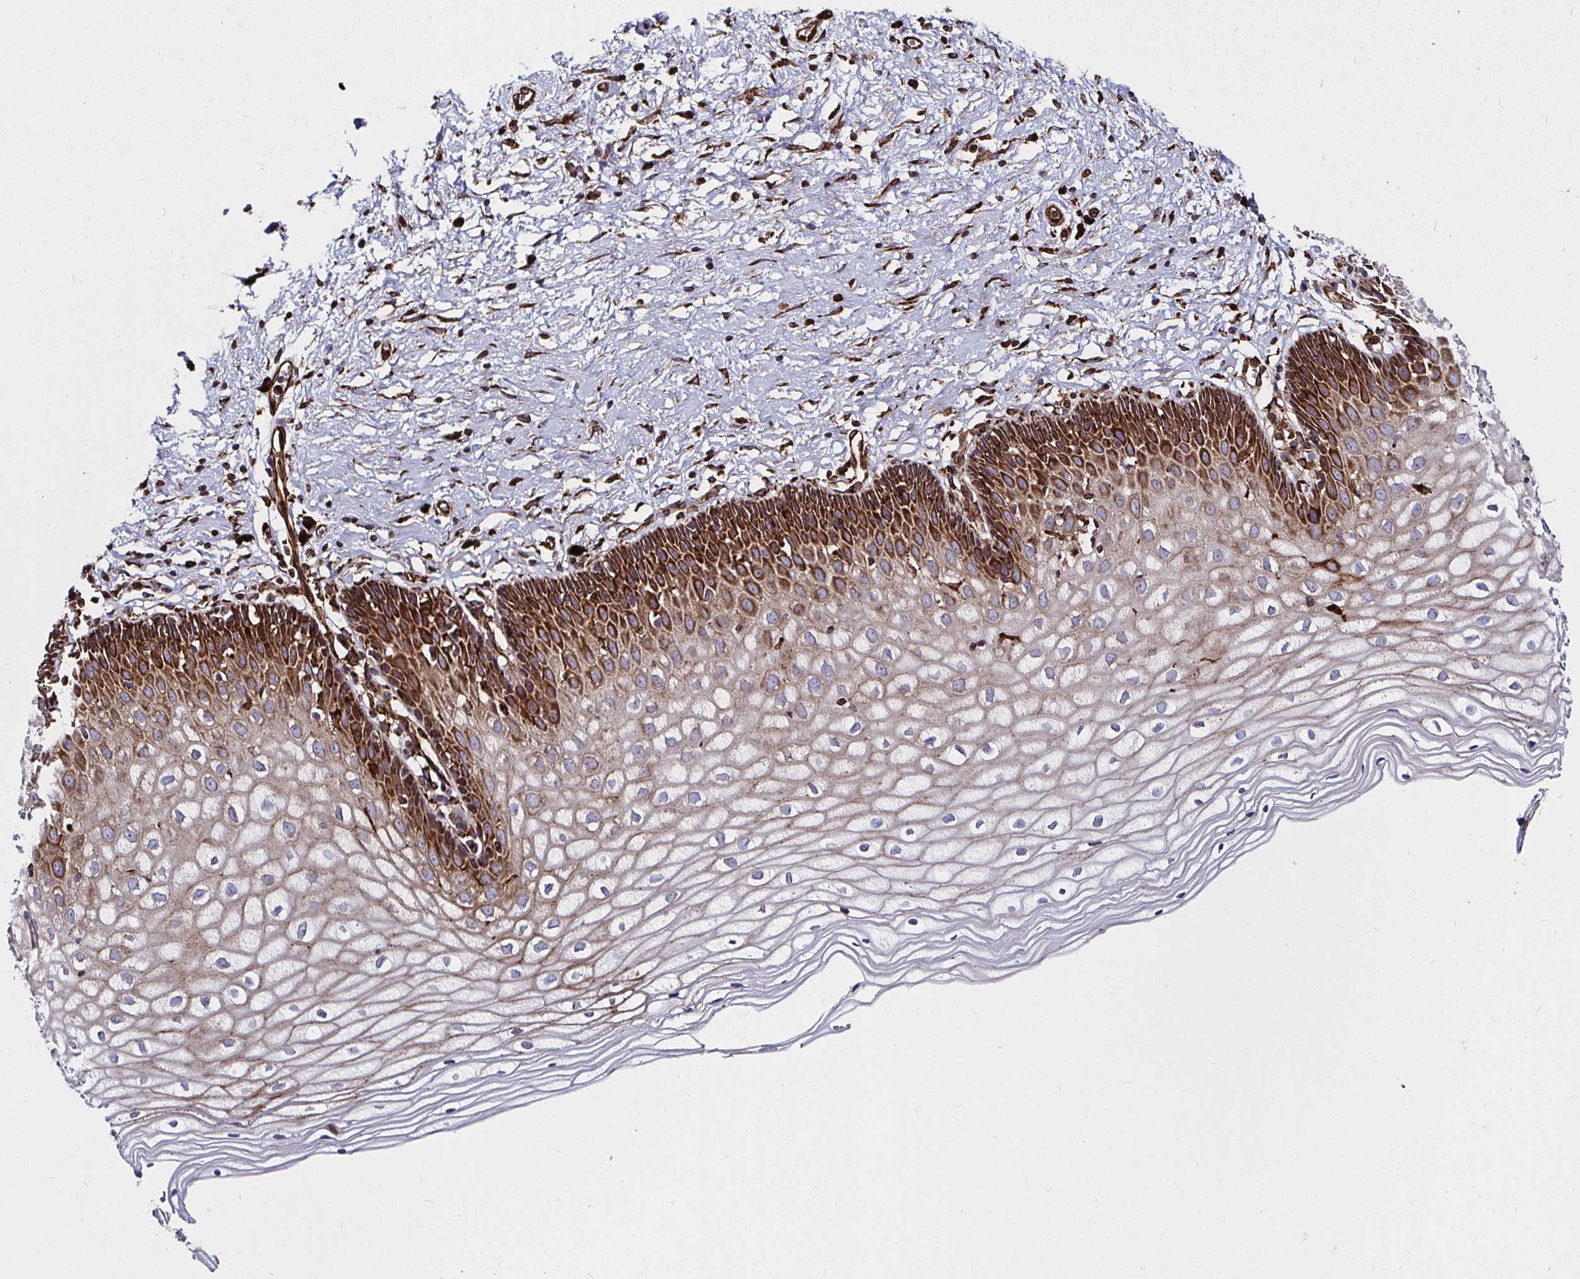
{"staining": {"intensity": "strong", "quantity": ">75%", "location": "cytoplasmic/membranous"}, "tissue": "cervix", "cell_type": "Glandular cells", "image_type": "normal", "snomed": [{"axis": "morphology", "description": "Normal tissue, NOS"}, {"axis": "topography", "description": "Cervix"}], "caption": "A photomicrograph showing strong cytoplasmic/membranous positivity in approximately >75% of glandular cells in benign cervix, as visualized by brown immunohistochemical staining.", "gene": "SMYD3", "patient": {"sex": "female", "age": 36}}